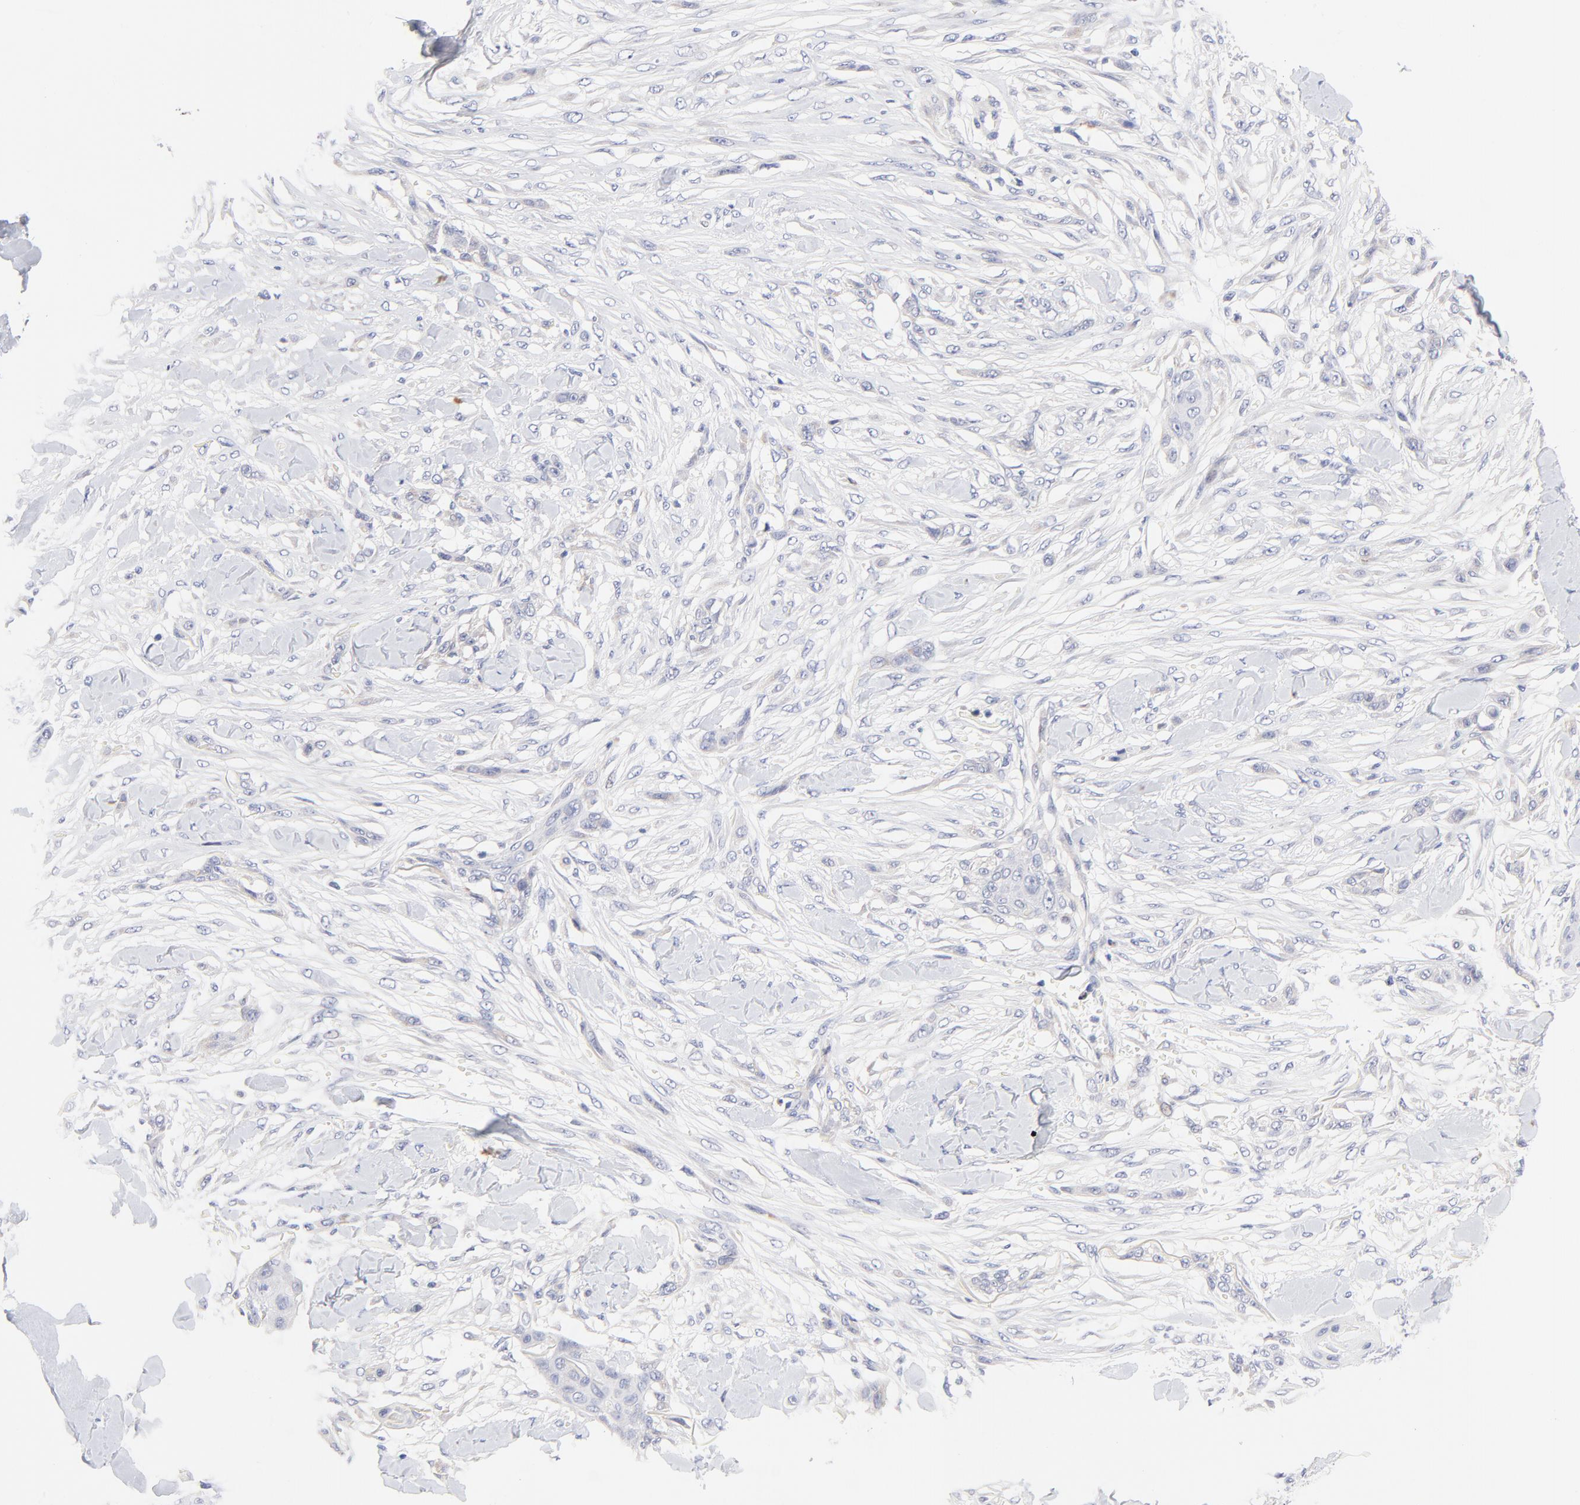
{"staining": {"intensity": "negative", "quantity": "none", "location": "none"}, "tissue": "skin cancer", "cell_type": "Tumor cells", "image_type": "cancer", "snomed": [{"axis": "morphology", "description": "Squamous cell carcinoma, NOS"}, {"axis": "topography", "description": "Skin"}], "caption": "Immunohistochemistry of skin cancer (squamous cell carcinoma) exhibits no expression in tumor cells.", "gene": "AFF2", "patient": {"sex": "female", "age": 59}}